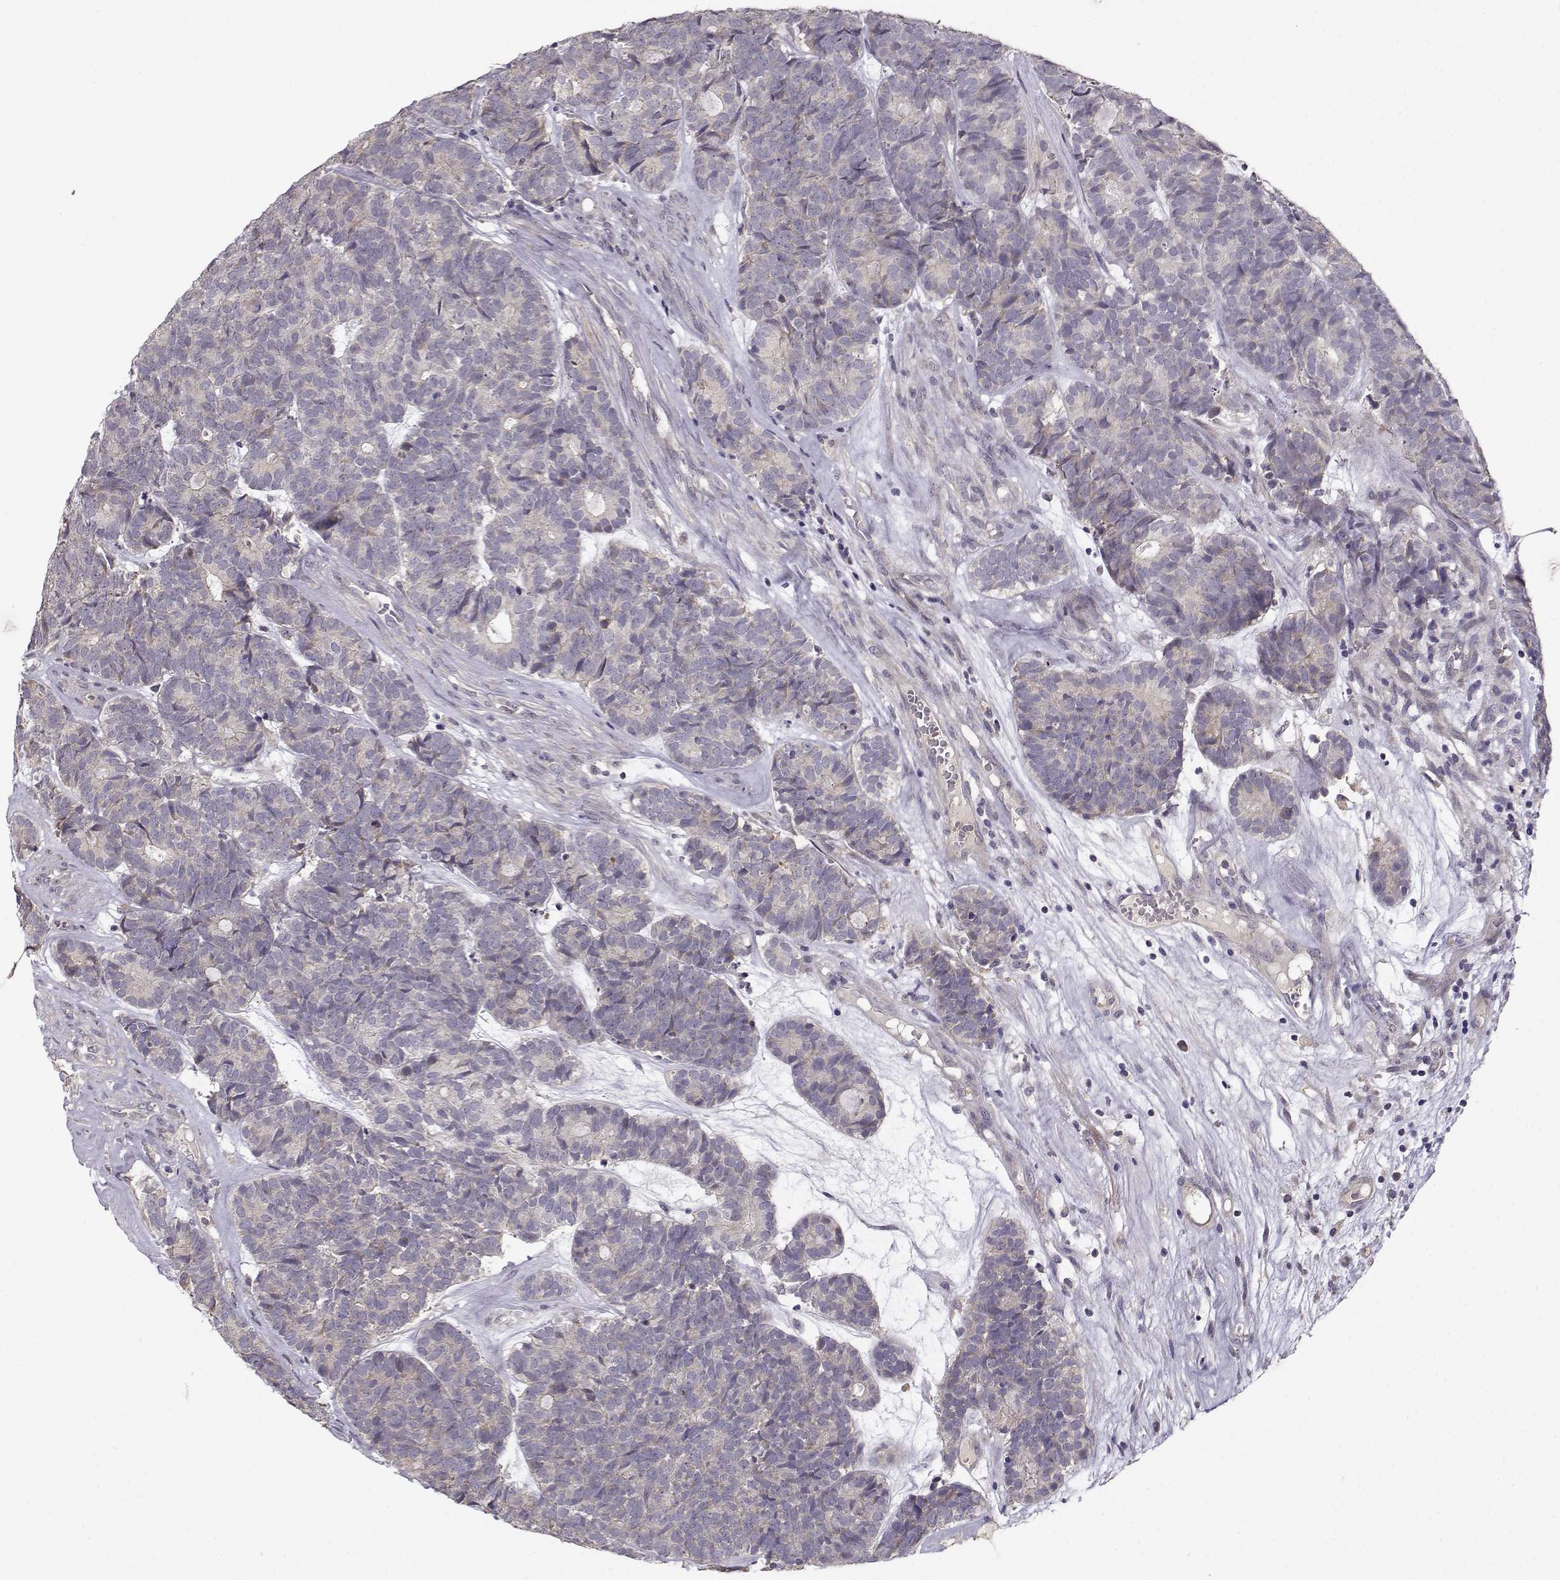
{"staining": {"intensity": "negative", "quantity": "none", "location": "none"}, "tissue": "head and neck cancer", "cell_type": "Tumor cells", "image_type": "cancer", "snomed": [{"axis": "morphology", "description": "Adenocarcinoma, NOS"}, {"axis": "topography", "description": "Head-Neck"}], "caption": "The immunohistochemistry (IHC) image has no significant staining in tumor cells of head and neck cancer tissue.", "gene": "ENTPD8", "patient": {"sex": "female", "age": 81}}